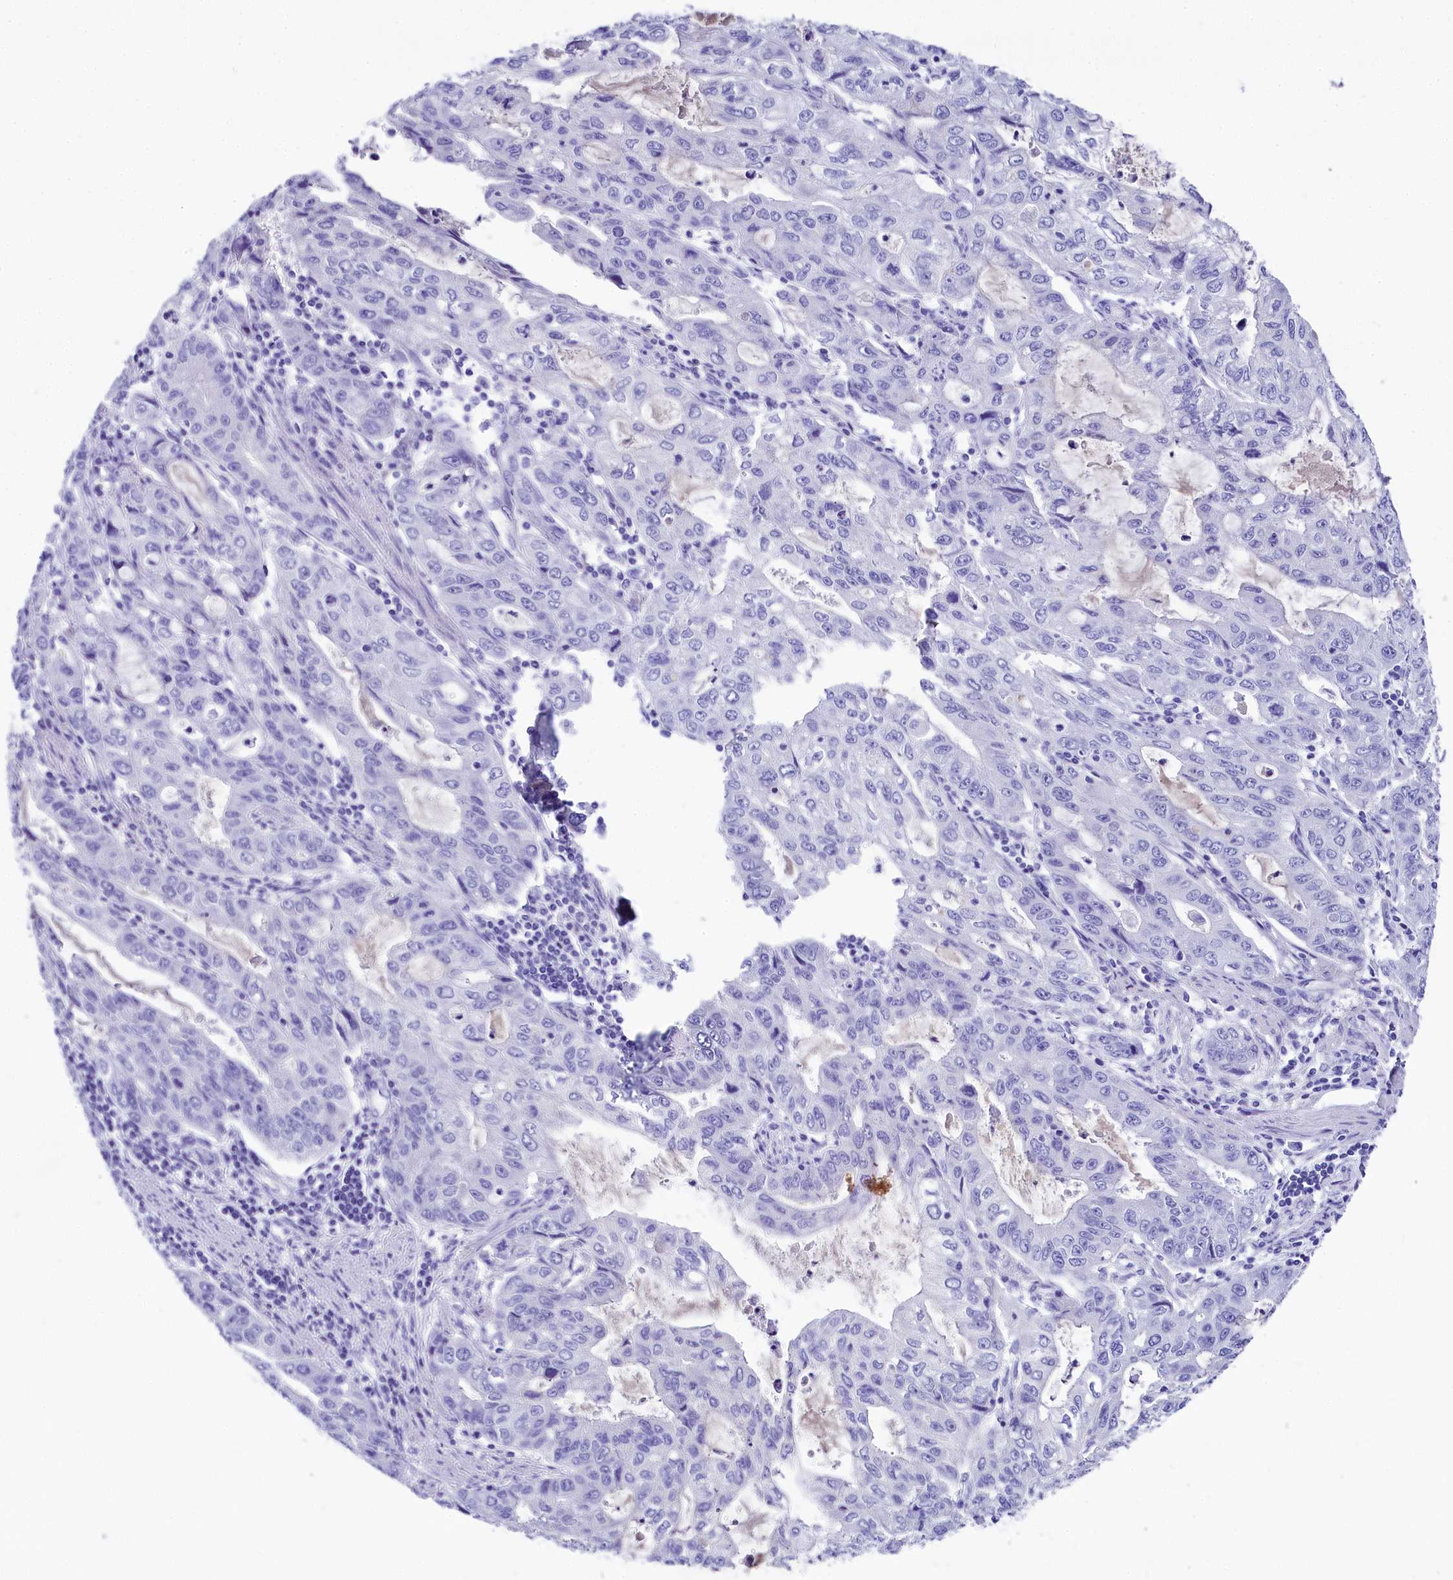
{"staining": {"intensity": "negative", "quantity": "none", "location": "none"}, "tissue": "stomach cancer", "cell_type": "Tumor cells", "image_type": "cancer", "snomed": [{"axis": "morphology", "description": "Adenocarcinoma, NOS"}, {"axis": "topography", "description": "Stomach, upper"}], "caption": "Immunohistochemistry (IHC) micrograph of human stomach adenocarcinoma stained for a protein (brown), which demonstrates no staining in tumor cells. (Brightfield microscopy of DAB IHC at high magnification).", "gene": "SKIDA1", "patient": {"sex": "female", "age": 52}}